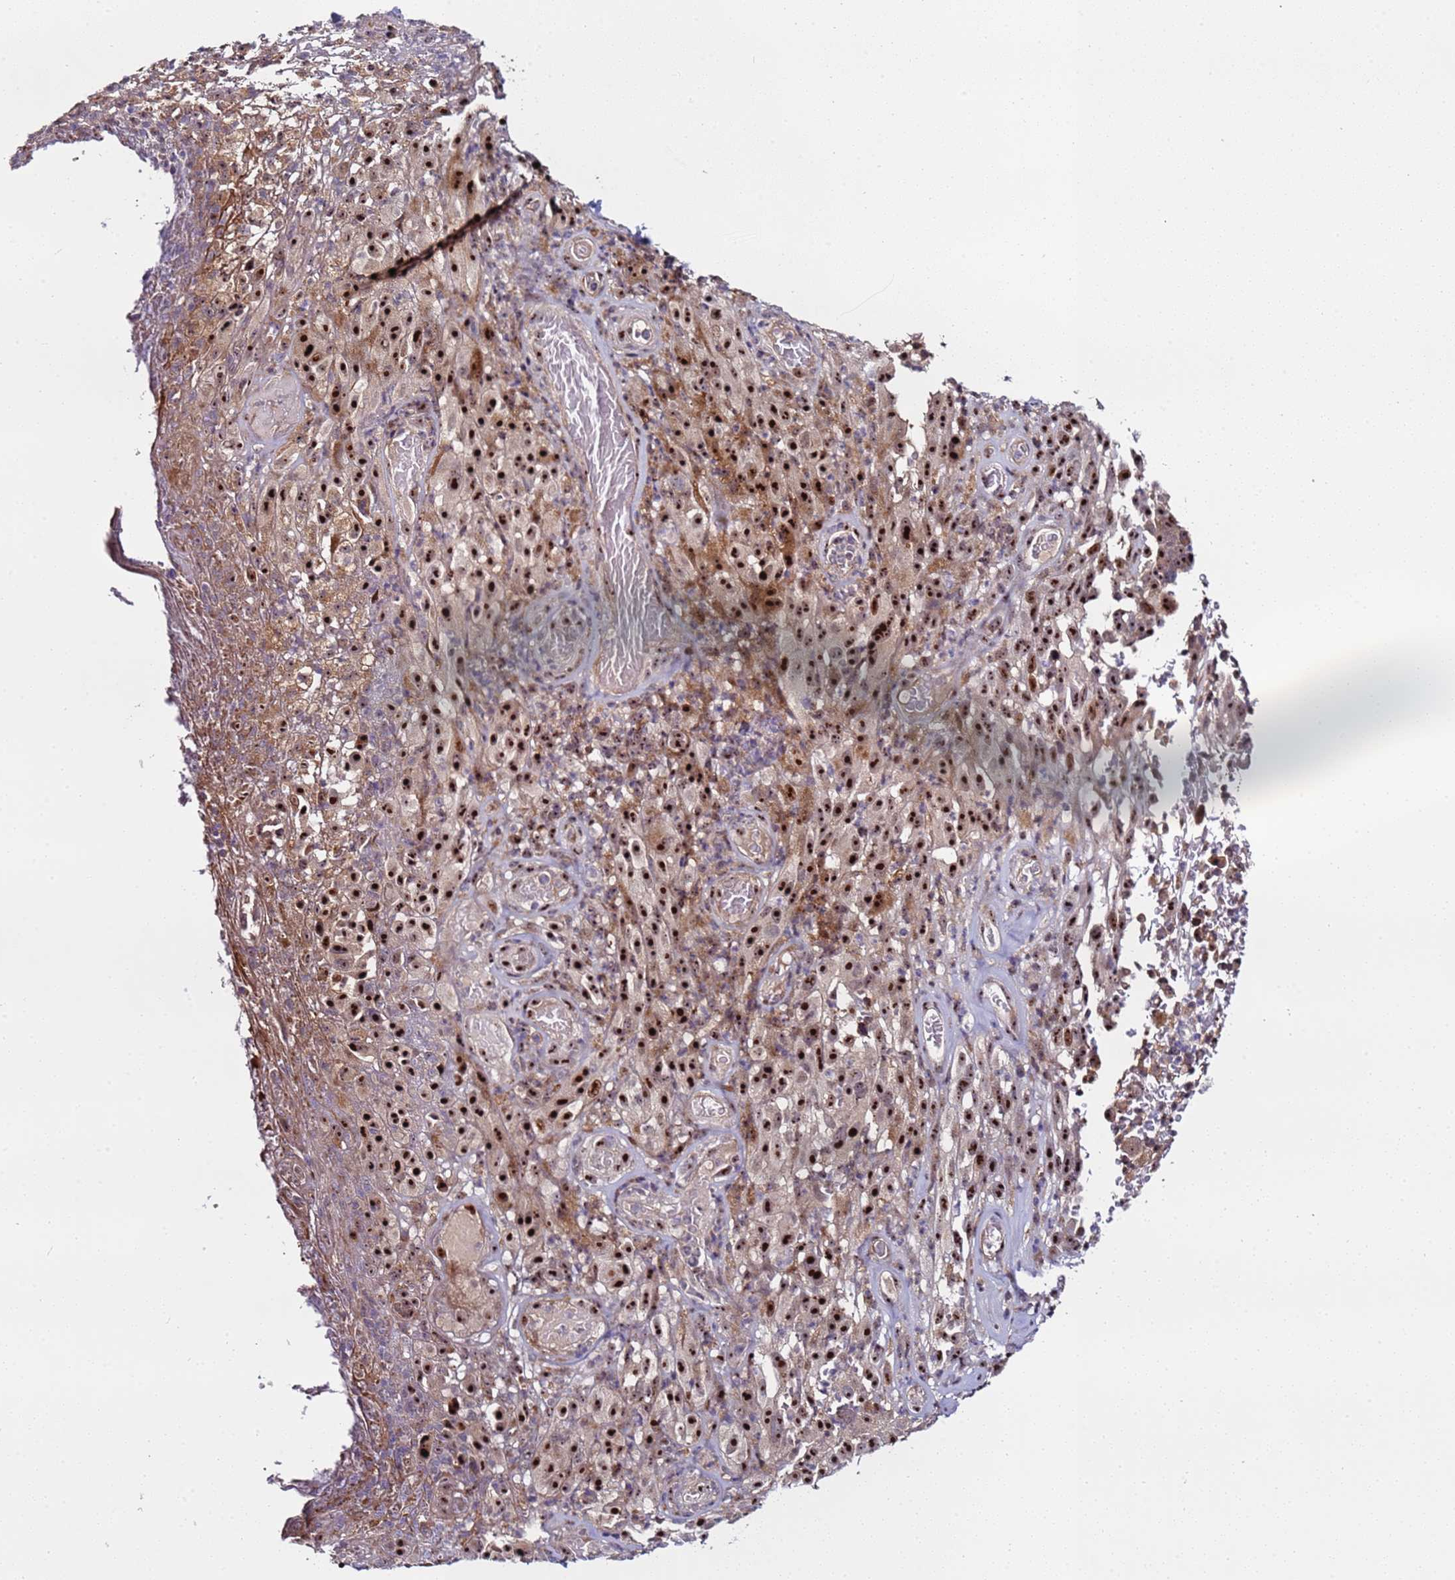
{"staining": {"intensity": "strong", "quantity": ">75%", "location": "nuclear"}, "tissue": "melanoma", "cell_type": "Tumor cells", "image_type": "cancer", "snomed": [{"axis": "morphology", "description": "Malignant melanoma, NOS"}, {"axis": "topography", "description": "Skin"}], "caption": "This histopathology image reveals immunohistochemistry (IHC) staining of human malignant melanoma, with high strong nuclear staining in about >75% of tumor cells.", "gene": "KRI1", "patient": {"sex": "female", "age": 82}}